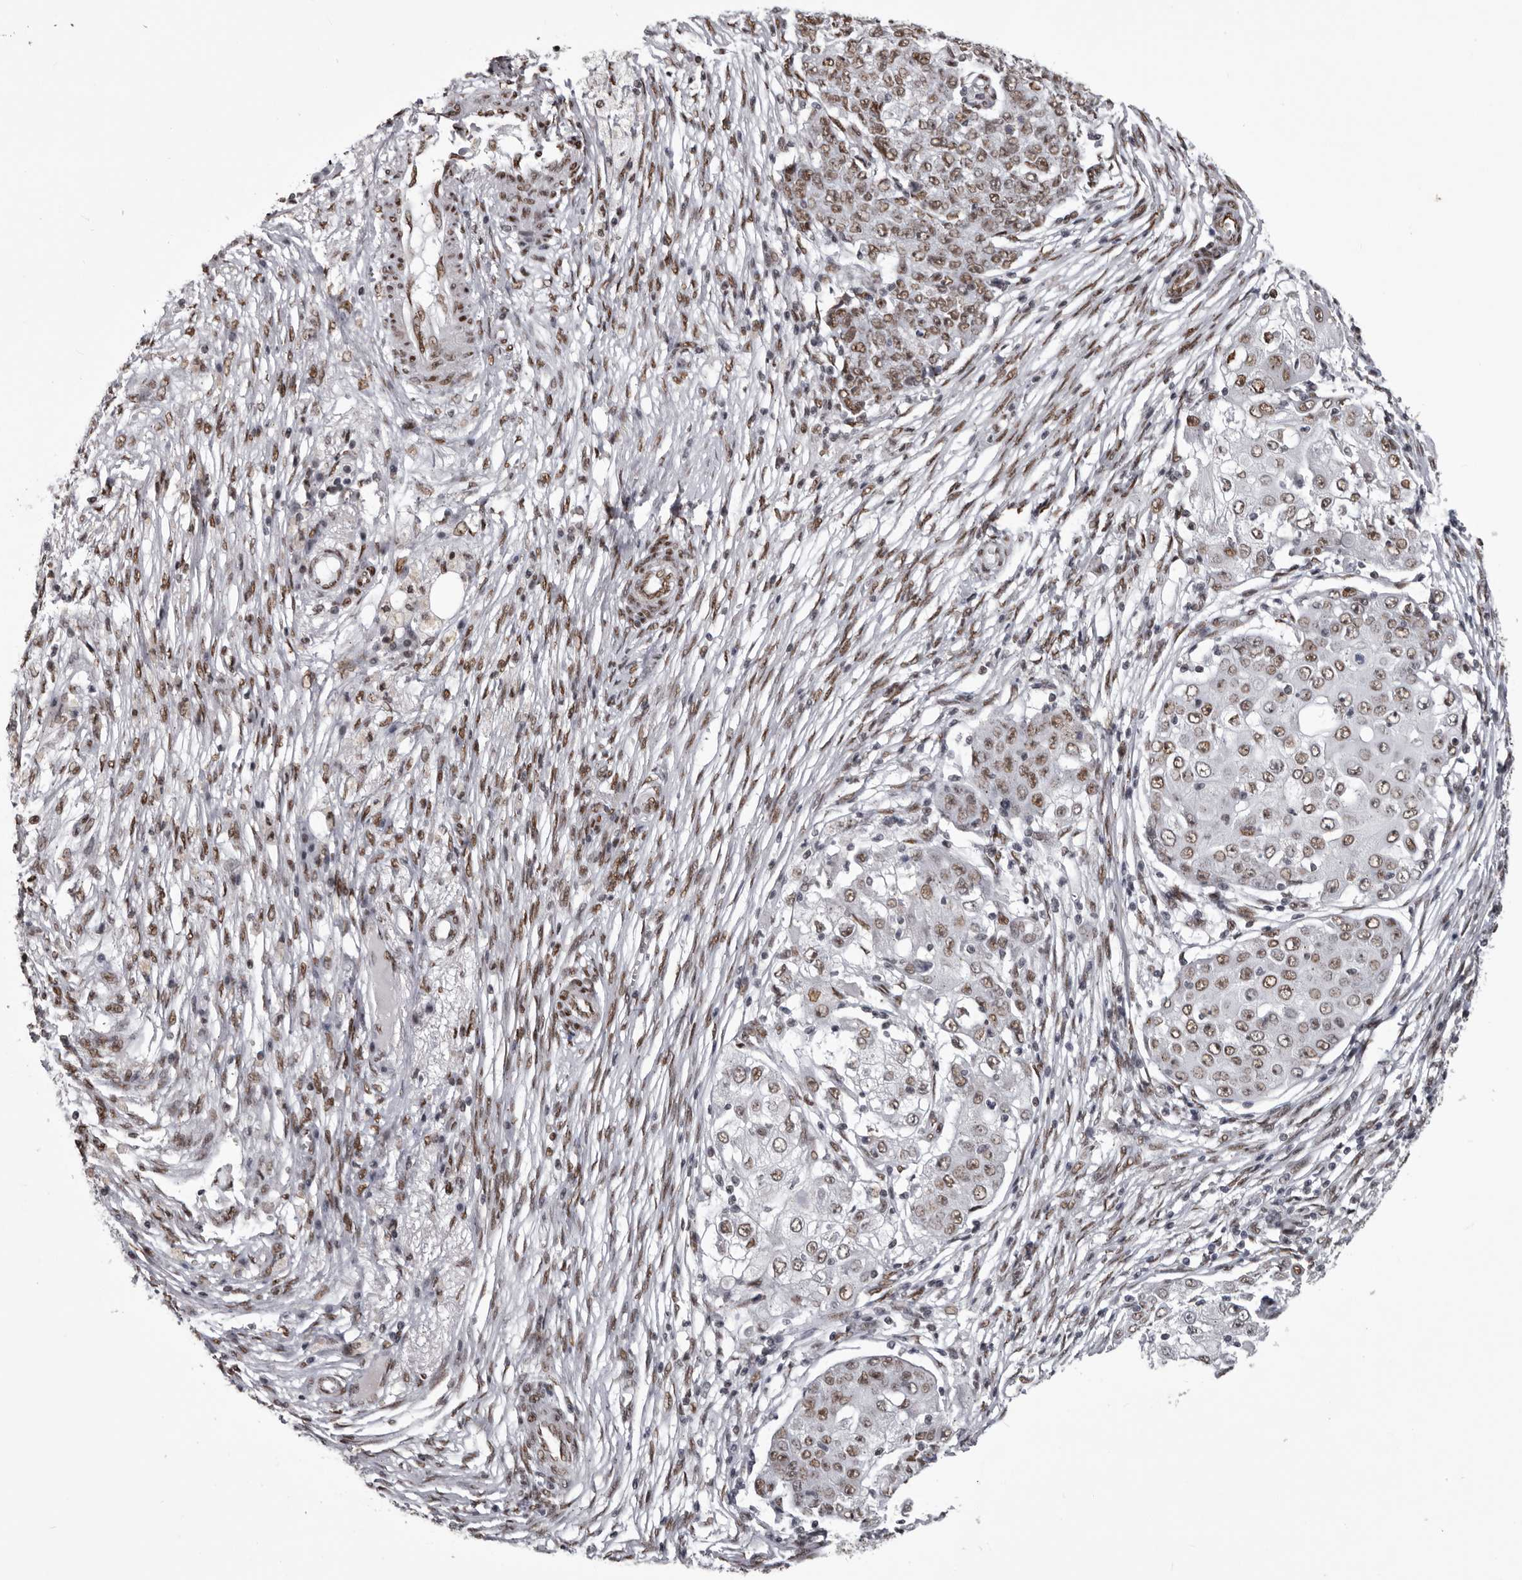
{"staining": {"intensity": "weak", "quantity": ">75%", "location": "nuclear"}, "tissue": "ovarian cancer", "cell_type": "Tumor cells", "image_type": "cancer", "snomed": [{"axis": "morphology", "description": "Carcinoma, endometroid"}, {"axis": "topography", "description": "Ovary"}], "caption": "Immunohistochemical staining of endometroid carcinoma (ovarian) exhibits low levels of weak nuclear protein staining in about >75% of tumor cells.", "gene": "NUMA1", "patient": {"sex": "female", "age": 42}}